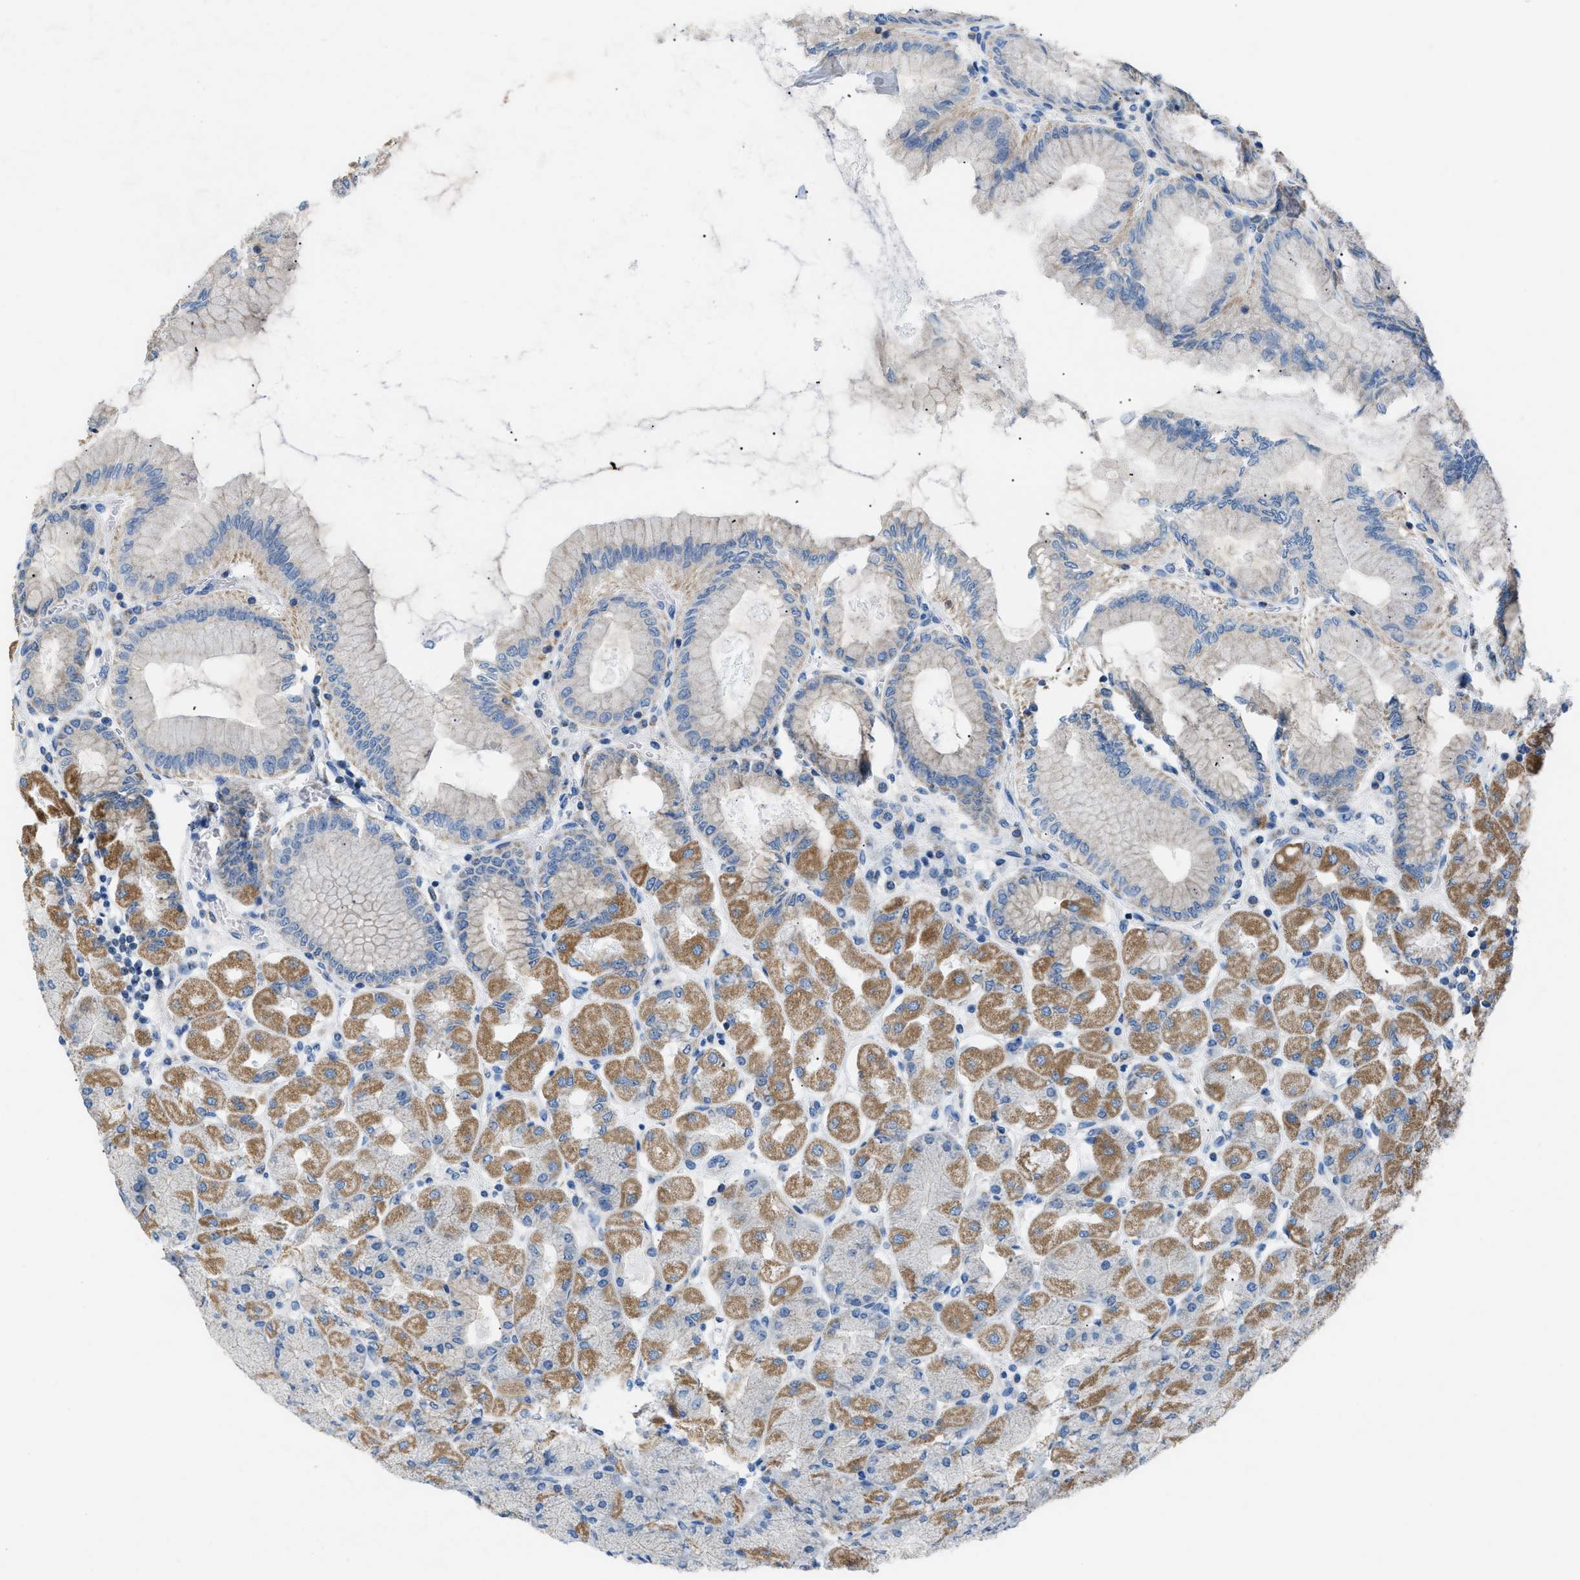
{"staining": {"intensity": "moderate", "quantity": "25%-75%", "location": "cytoplasmic/membranous"}, "tissue": "stomach", "cell_type": "Glandular cells", "image_type": "normal", "snomed": [{"axis": "morphology", "description": "Normal tissue, NOS"}, {"axis": "topography", "description": "Stomach, upper"}], "caption": "The immunohistochemical stain shows moderate cytoplasmic/membranous staining in glandular cells of unremarkable stomach.", "gene": "ILDR1", "patient": {"sex": "female", "age": 56}}